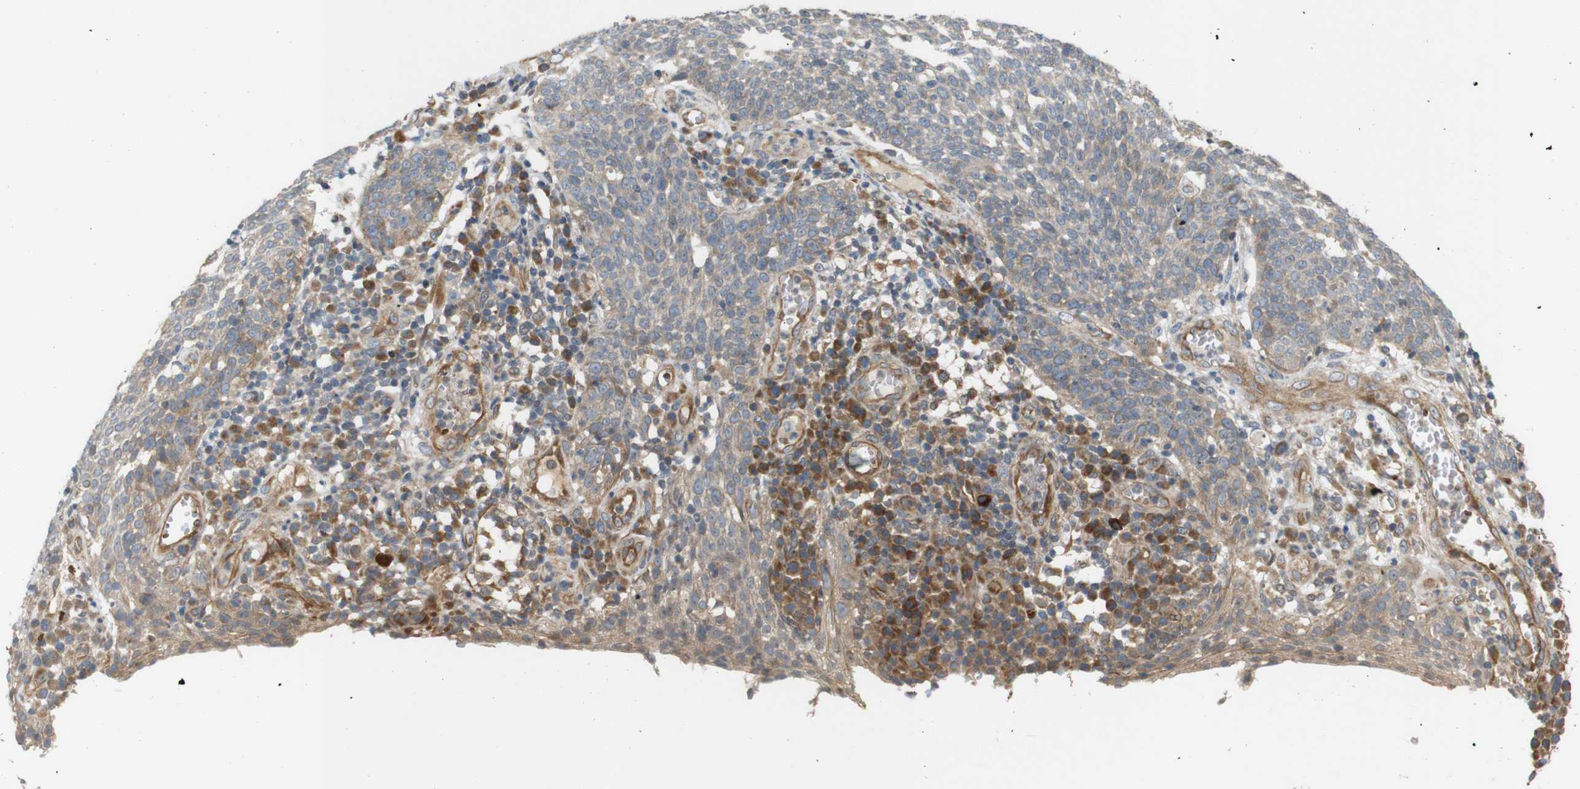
{"staining": {"intensity": "weak", "quantity": ">75%", "location": "cytoplasmic/membranous"}, "tissue": "cervical cancer", "cell_type": "Tumor cells", "image_type": "cancer", "snomed": [{"axis": "morphology", "description": "Squamous cell carcinoma, NOS"}, {"axis": "topography", "description": "Cervix"}], "caption": "Immunohistochemical staining of cervical cancer (squamous cell carcinoma) displays low levels of weak cytoplasmic/membranous expression in approximately >75% of tumor cells.", "gene": "RPTOR", "patient": {"sex": "female", "age": 34}}